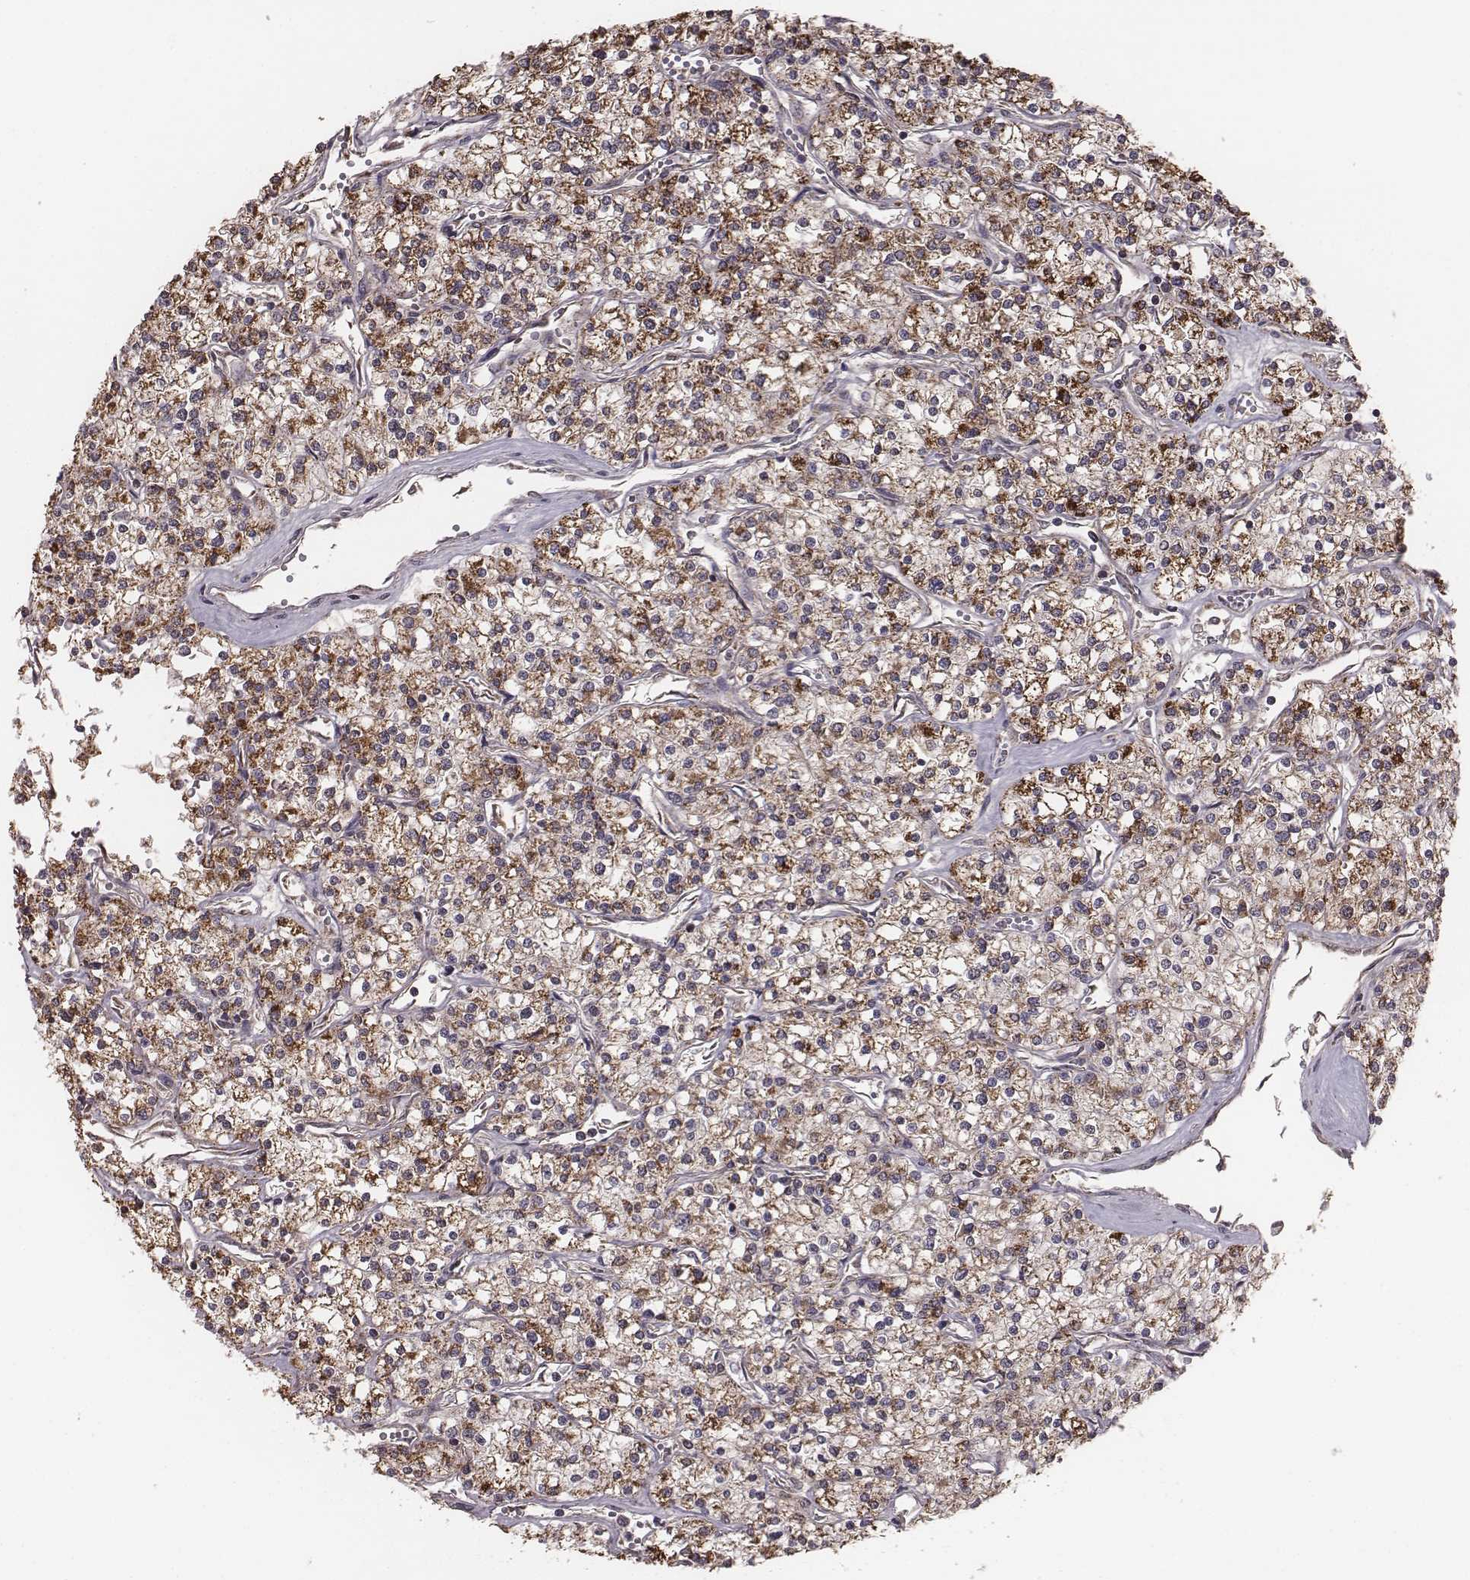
{"staining": {"intensity": "strong", "quantity": ">75%", "location": "cytoplasmic/membranous"}, "tissue": "renal cancer", "cell_type": "Tumor cells", "image_type": "cancer", "snomed": [{"axis": "morphology", "description": "Adenocarcinoma, NOS"}, {"axis": "topography", "description": "Kidney"}], "caption": "Immunohistochemical staining of adenocarcinoma (renal) reveals strong cytoplasmic/membranous protein positivity in approximately >75% of tumor cells.", "gene": "PDCD2L", "patient": {"sex": "male", "age": 80}}